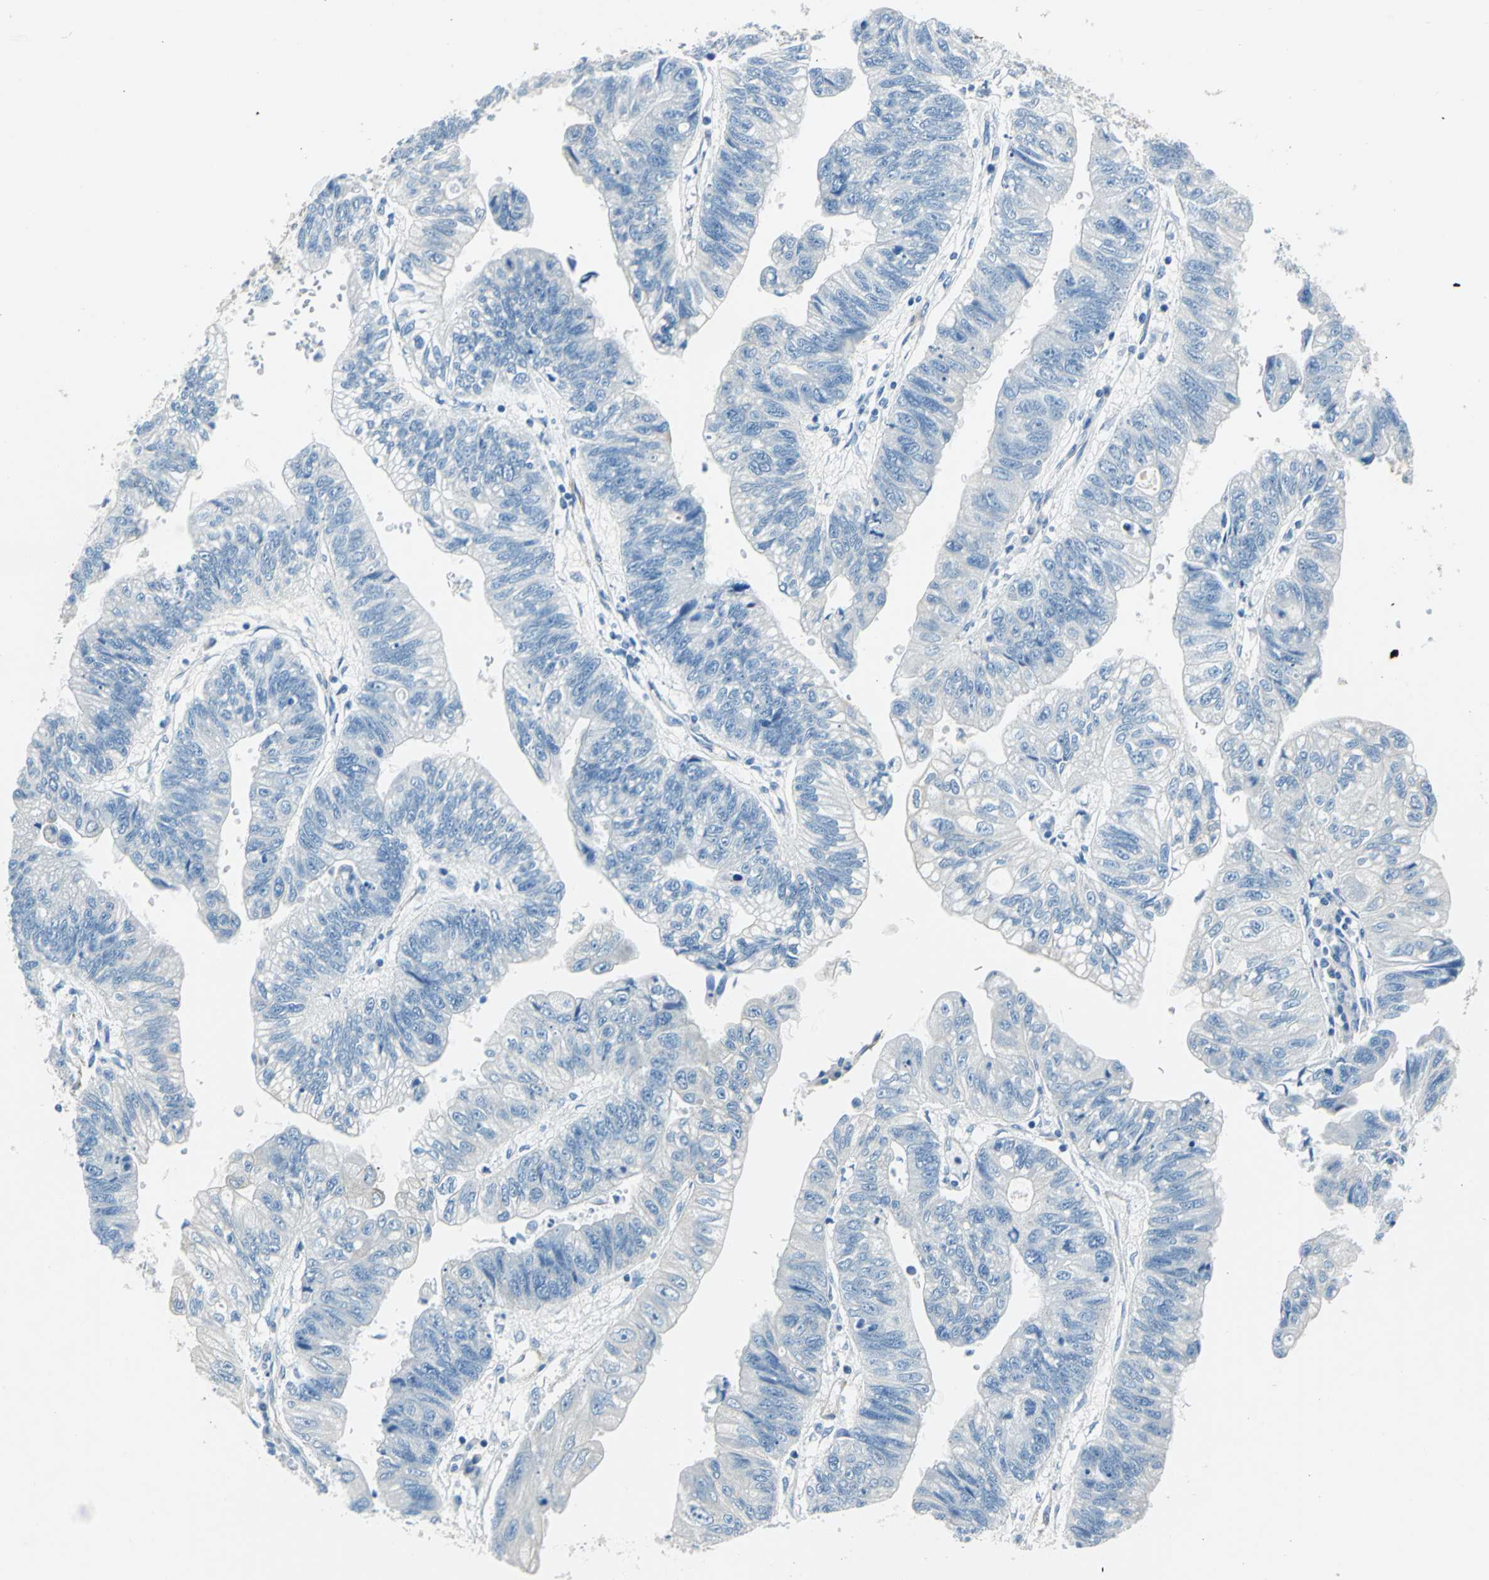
{"staining": {"intensity": "negative", "quantity": "none", "location": "none"}, "tissue": "stomach cancer", "cell_type": "Tumor cells", "image_type": "cancer", "snomed": [{"axis": "morphology", "description": "Adenocarcinoma, NOS"}, {"axis": "topography", "description": "Stomach"}], "caption": "Immunohistochemical staining of human stomach adenocarcinoma reveals no significant staining in tumor cells.", "gene": "AKAP12", "patient": {"sex": "male", "age": 59}}